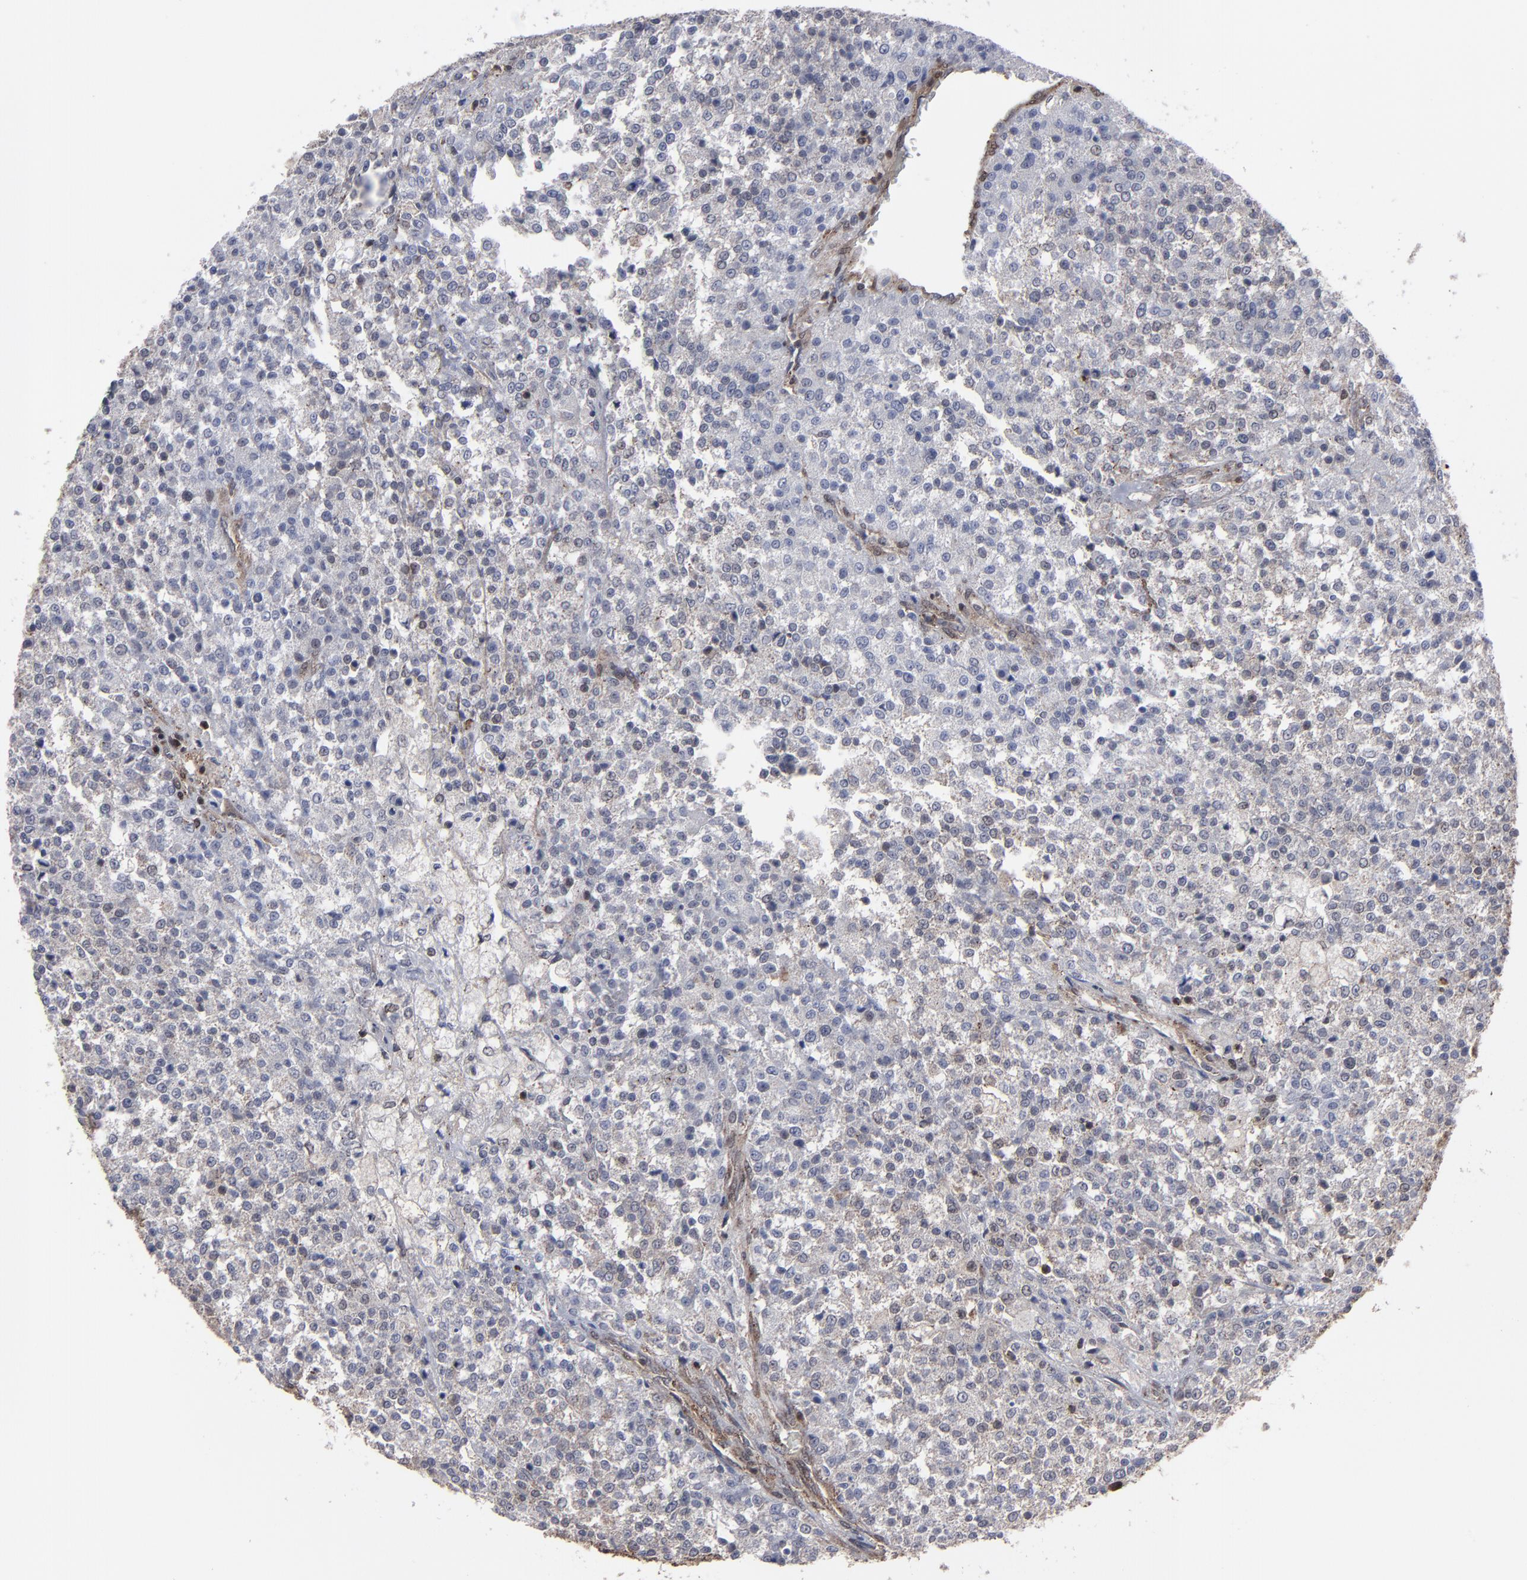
{"staining": {"intensity": "weak", "quantity": "<25%", "location": "cytoplasmic/membranous"}, "tissue": "testis cancer", "cell_type": "Tumor cells", "image_type": "cancer", "snomed": [{"axis": "morphology", "description": "Seminoma, NOS"}, {"axis": "topography", "description": "Testis"}], "caption": "Immunohistochemical staining of testis cancer shows no significant staining in tumor cells.", "gene": "KIAA2026", "patient": {"sex": "male", "age": 59}}